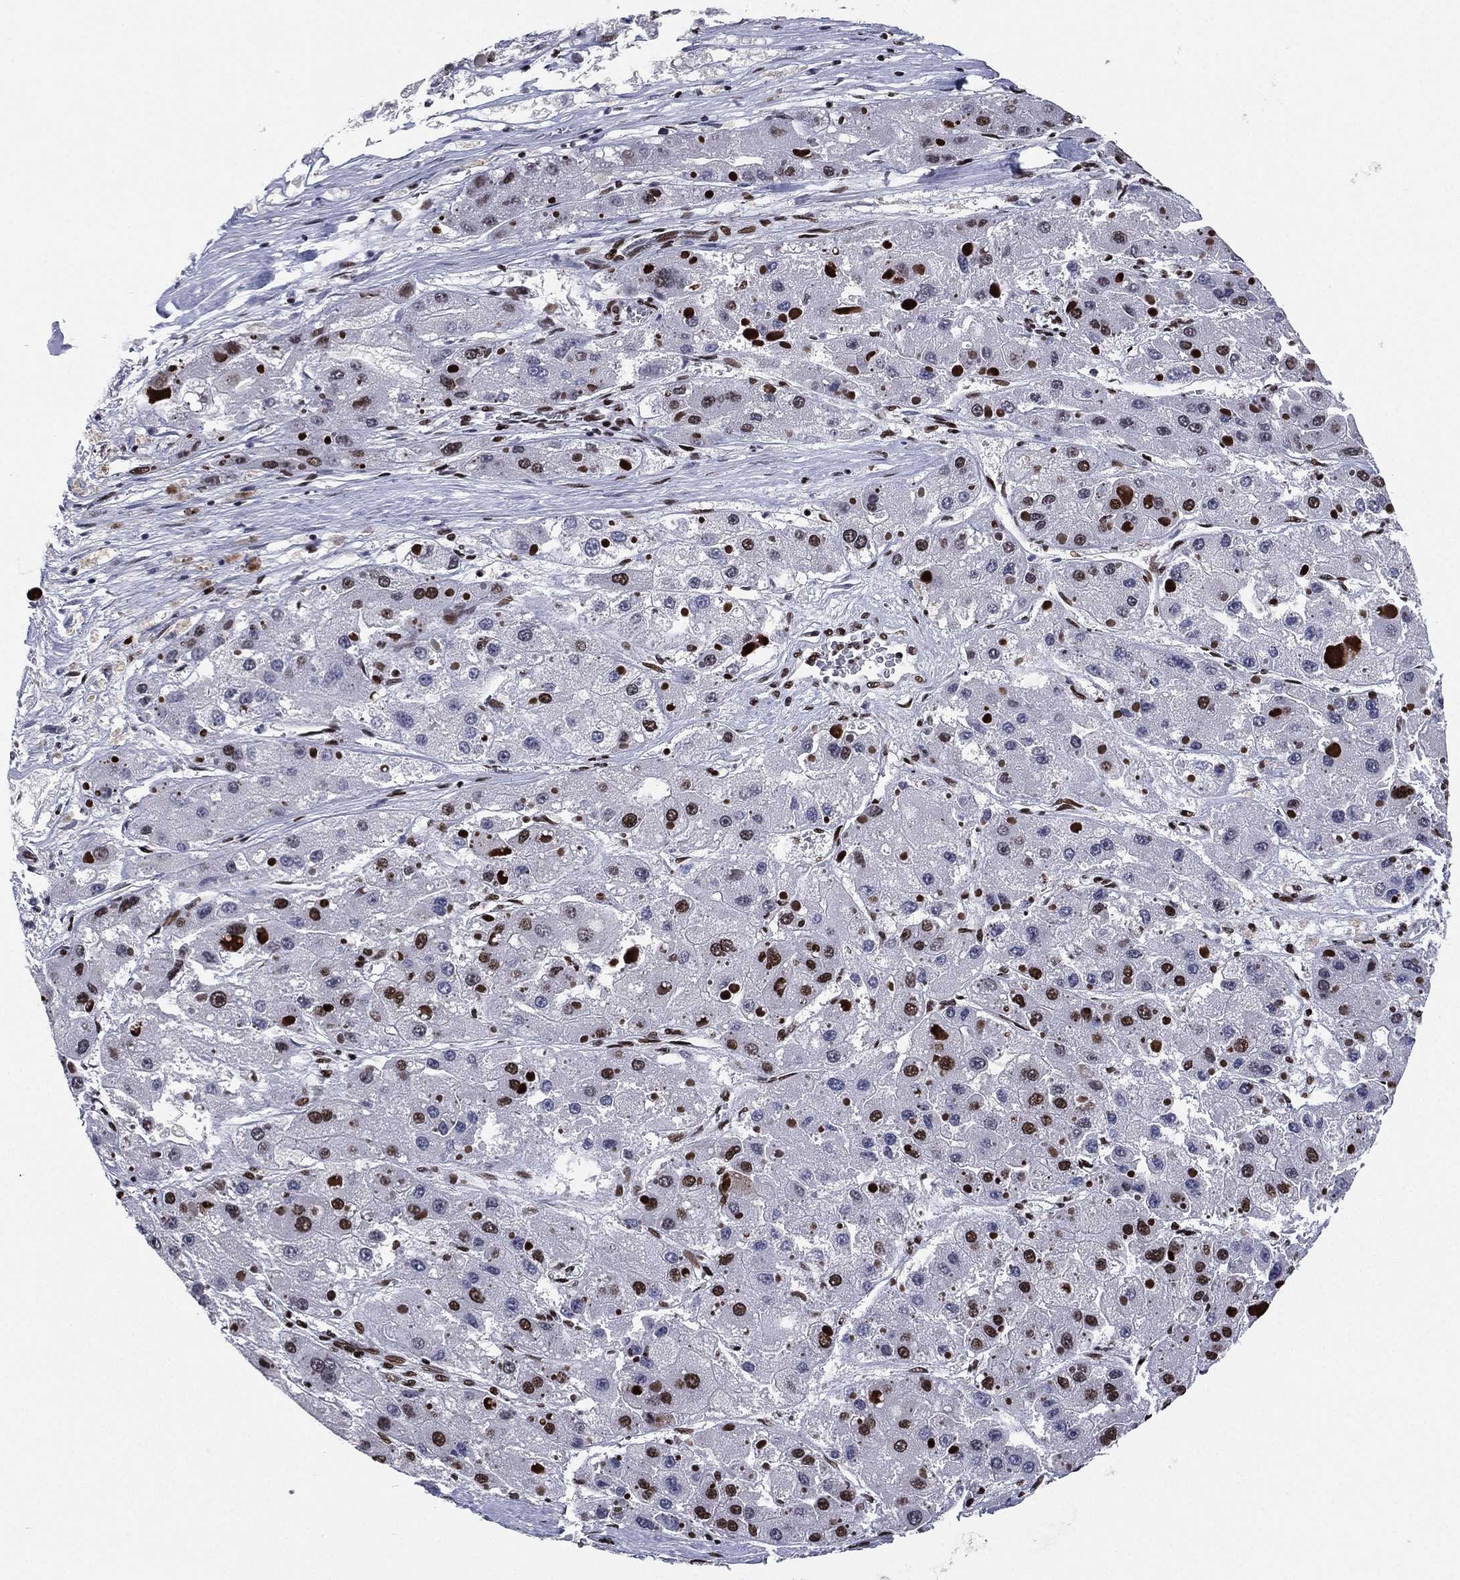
{"staining": {"intensity": "strong", "quantity": "25%-75%", "location": "nuclear"}, "tissue": "liver cancer", "cell_type": "Tumor cells", "image_type": "cancer", "snomed": [{"axis": "morphology", "description": "Carcinoma, Hepatocellular, NOS"}, {"axis": "topography", "description": "Liver"}], "caption": "A brown stain highlights strong nuclear positivity of a protein in human liver cancer tumor cells.", "gene": "RTF1", "patient": {"sex": "female", "age": 73}}